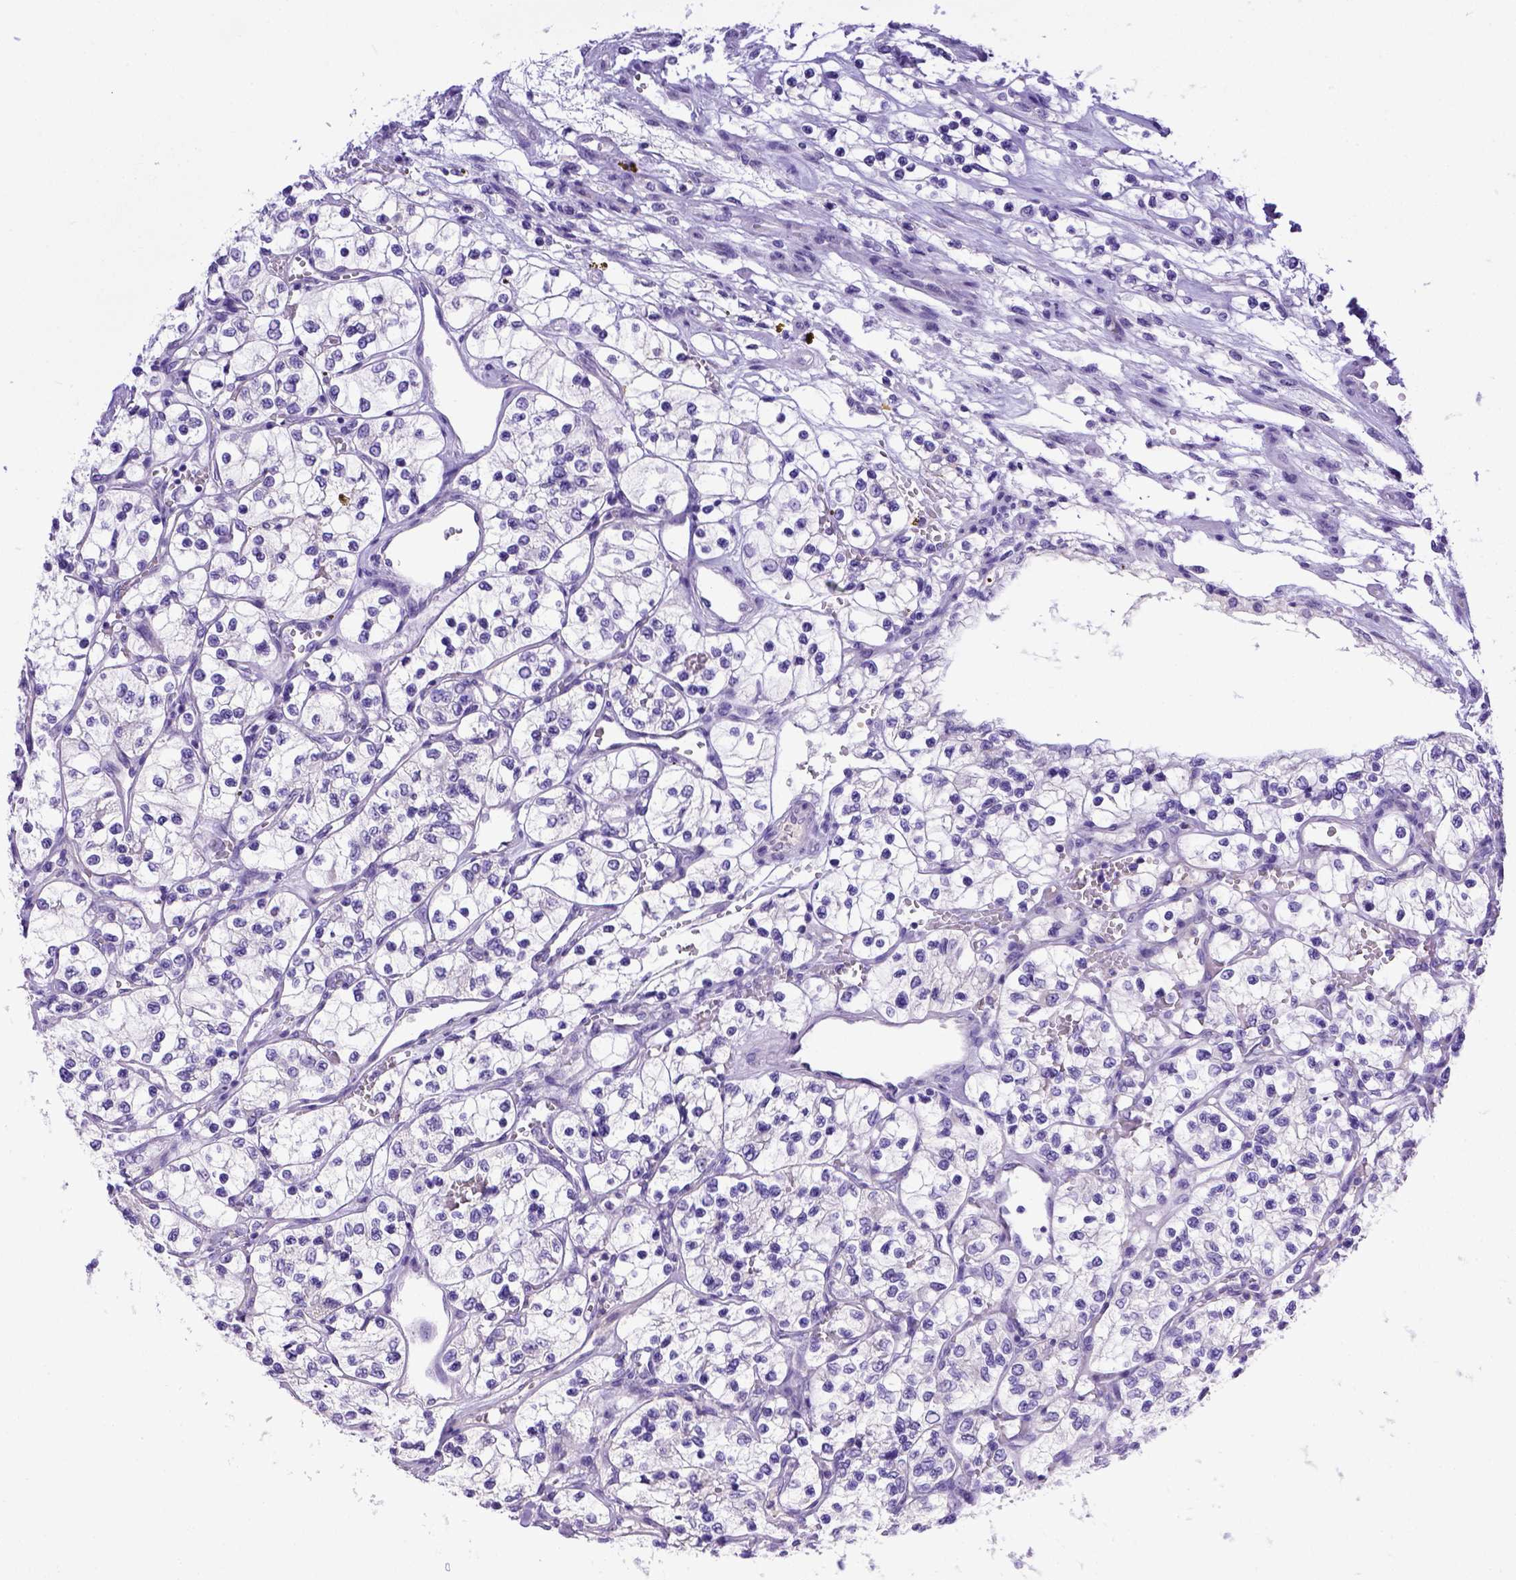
{"staining": {"intensity": "negative", "quantity": "none", "location": "none"}, "tissue": "renal cancer", "cell_type": "Tumor cells", "image_type": "cancer", "snomed": [{"axis": "morphology", "description": "Adenocarcinoma, NOS"}, {"axis": "topography", "description": "Kidney"}], "caption": "An image of renal cancer stained for a protein exhibits no brown staining in tumor cells. Brightfield microscopy of immunohistochemistry (IHC) stained with DAB (3,3'-diaminobenzidine) (brown) and hematoxylin (blue), captured at high magnification.", "gene": "BTN1A1", "patient": {"sex": "female", "age": 69}}